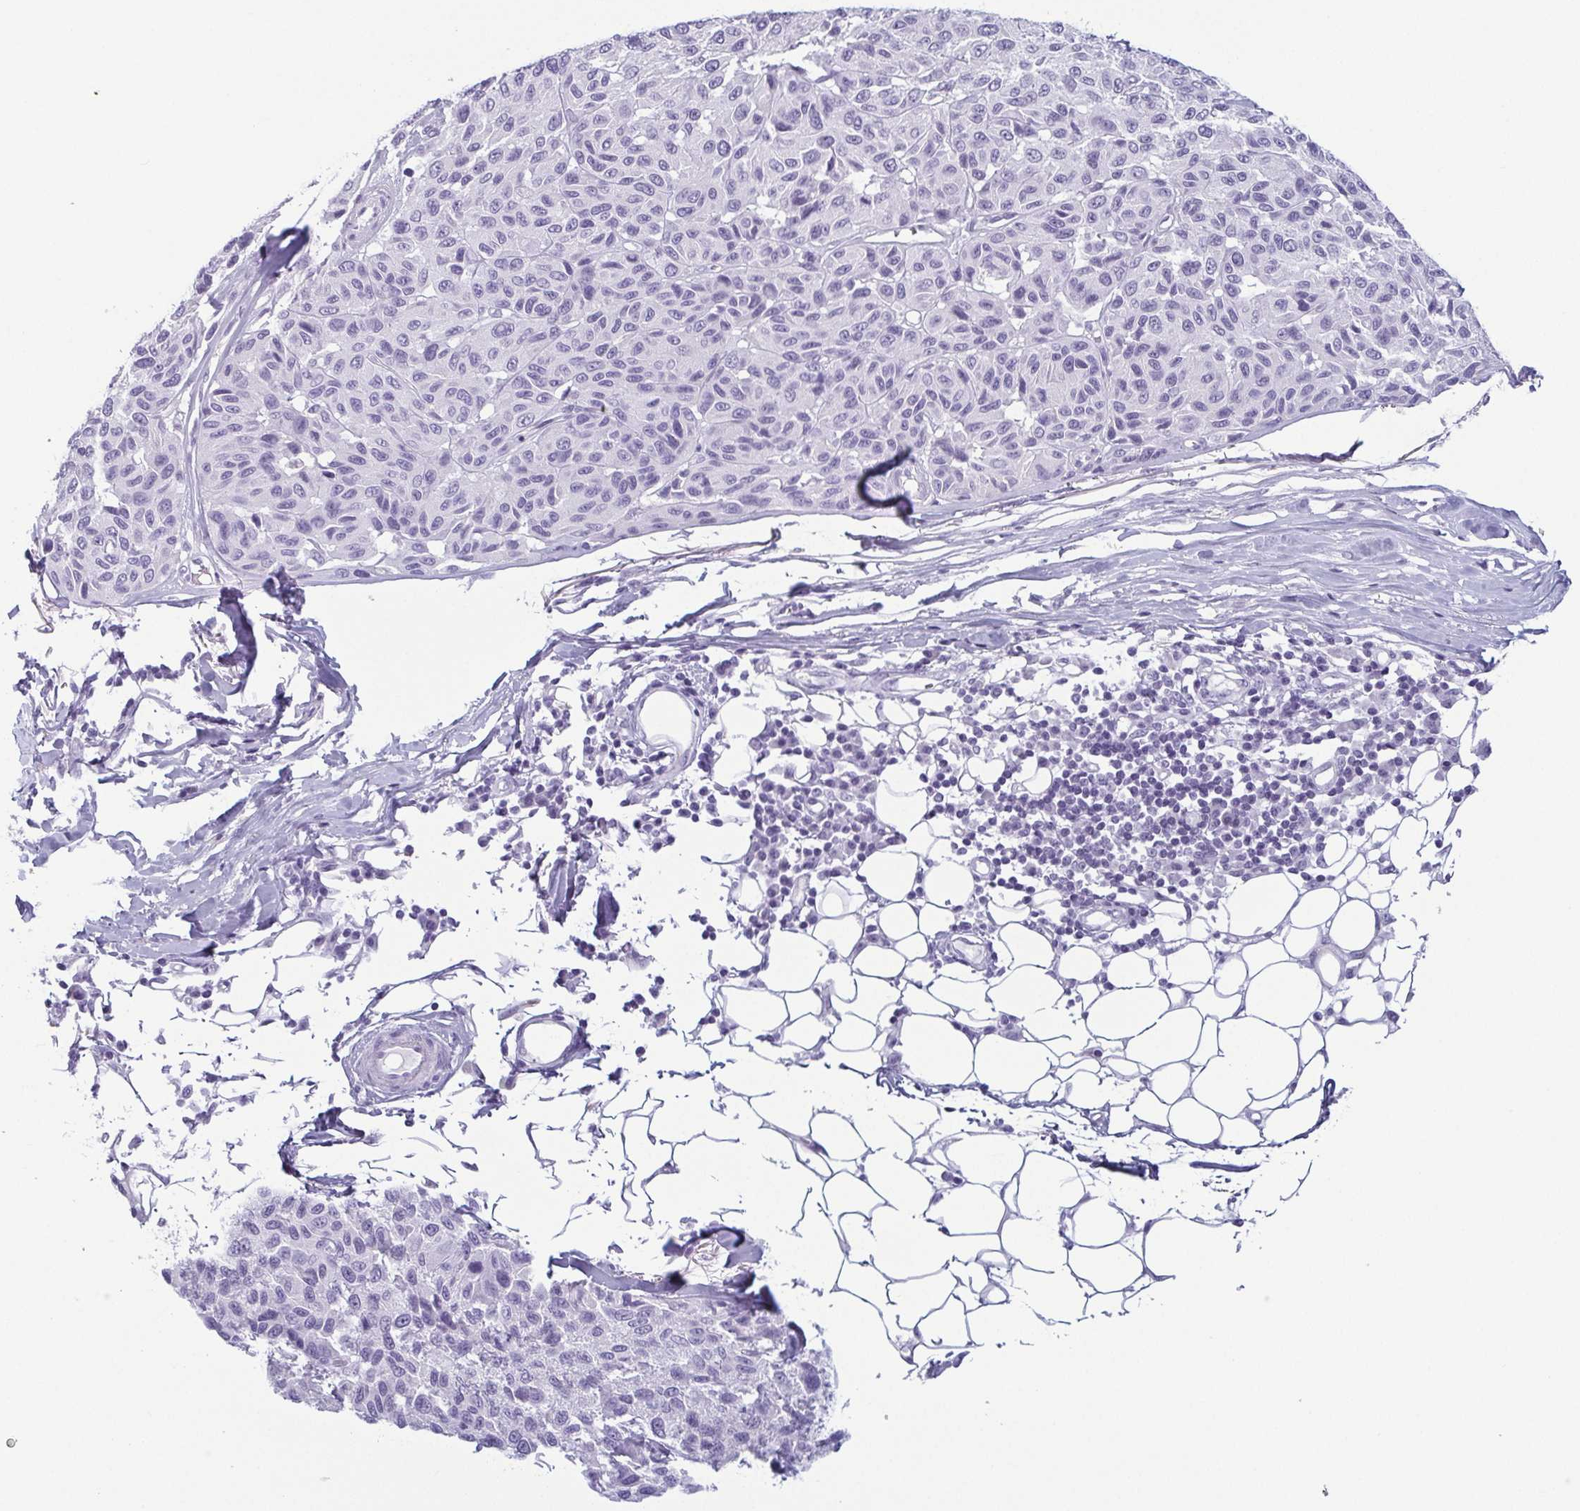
{"staining": {"intensity": "negative", "quantity": "none", "location": "none"}, "tissue": "melanoma", "cell_type": "Tumor cells", "image_type": "cancer", "snomed": [{"axis": "morphology", "description": "Malignant melanoma, NOS"}, {"axis": "topography", "description": "Skin"}], "caption": "DAB (3,3'-diaminobenzidine) immunohistochemical staining of human melanoma reveals no significant positivity in tumor cells.", "gene": "KRT78", "patient": {"sex": "female", "age": 66}}